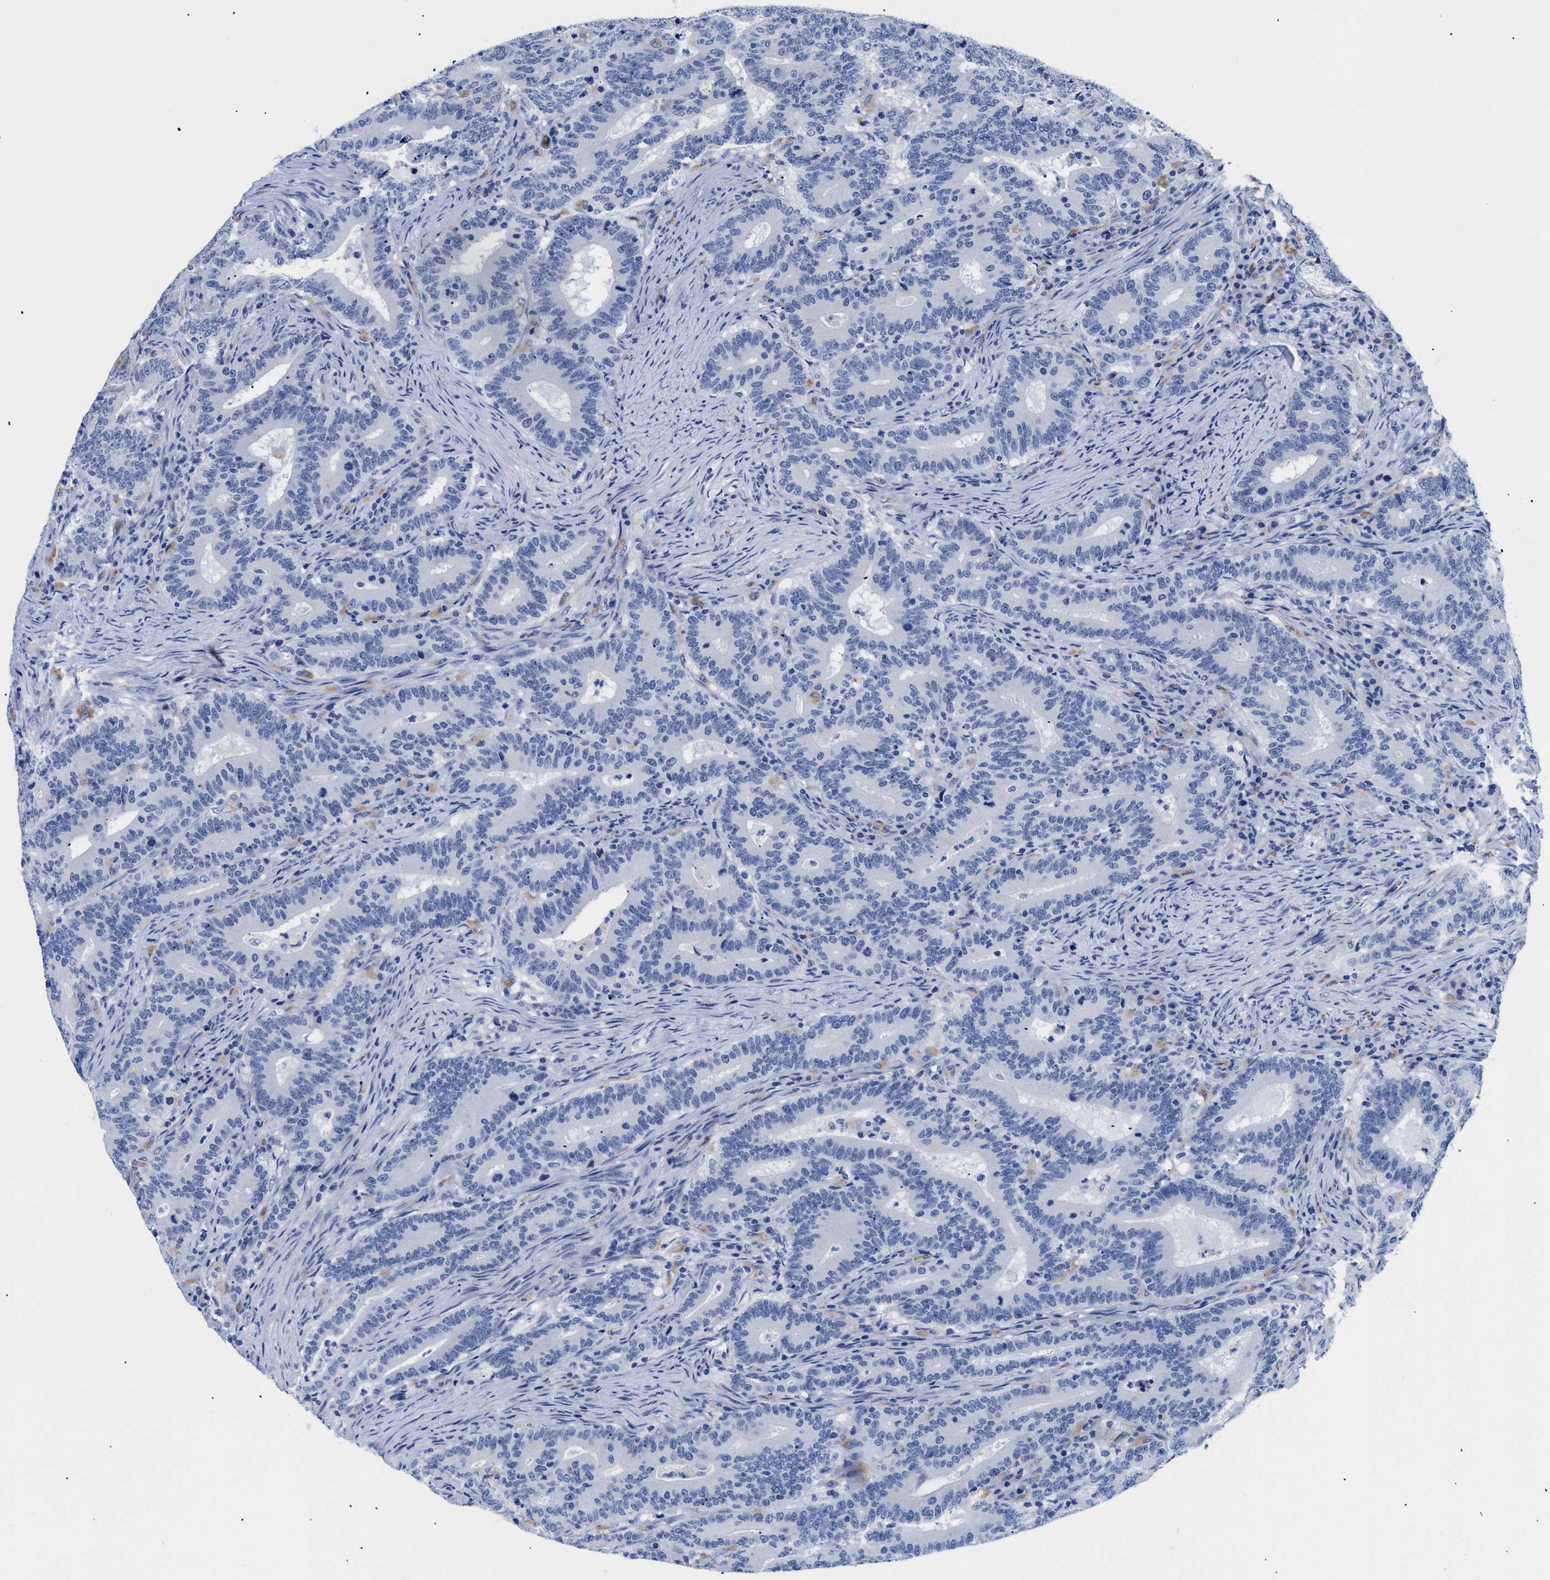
{"staining": {"intensity": "negative", "quantity": "none", "location": "none"}, "tissue": "colorectal cancer", "cell_type": "Tumor cells", "image_type": "cancer", "snomed": [{"axis": "morphology", "description": "Adenocarcinoma, NOS"}, {"axis": "topography", "description": "Colon"}], "caption": "Human colorectal cancer stained for a protein using IHC reveals no expression in tumor cells.", "gene": "APOBEC2", "patient": {"sex": "female", "age": 66}}